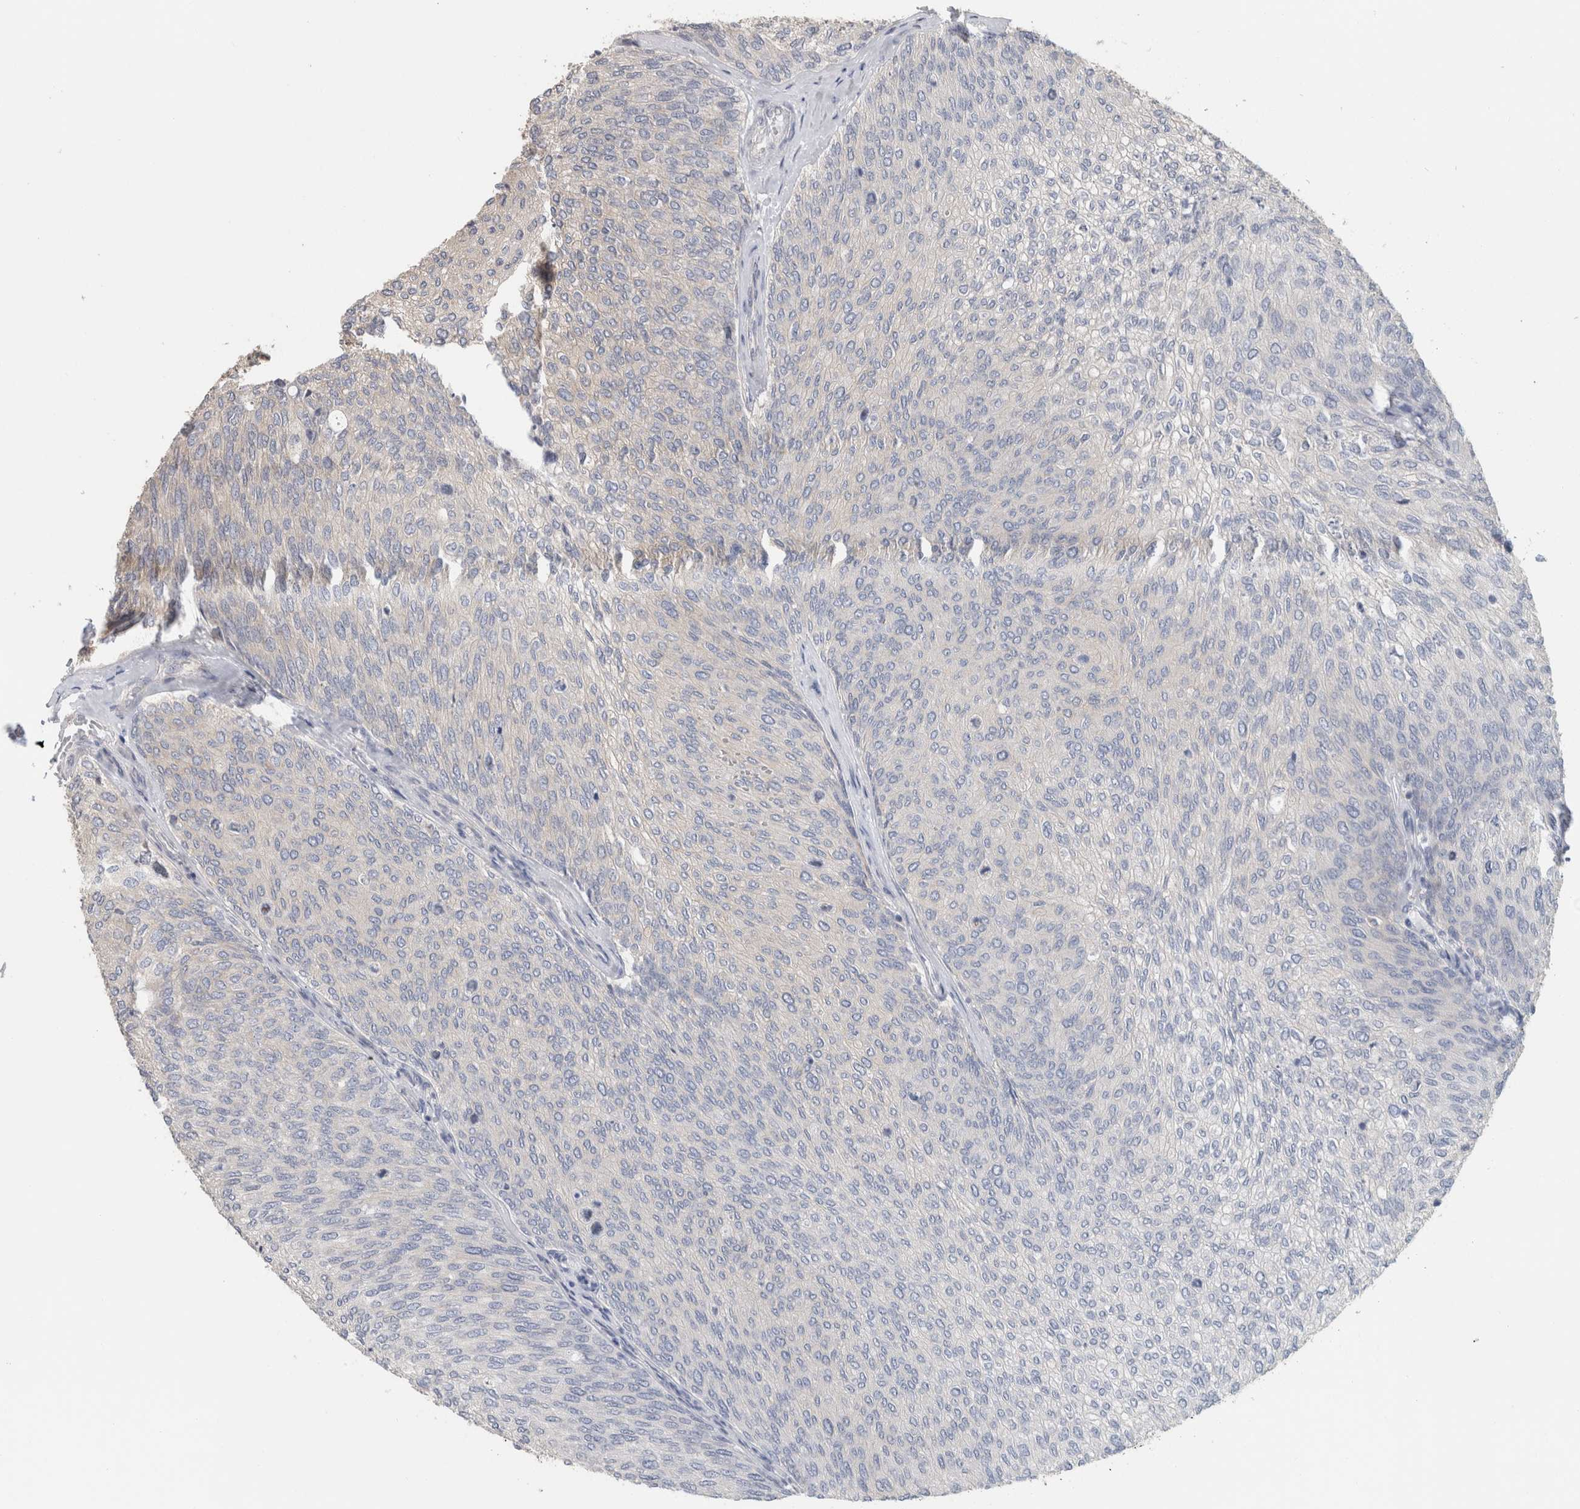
{"staining": {"intensity": "negative", "quantity": "none", "location": "none"}, "tissue": "urothelial cancer", "cell_type": "Tumor cells", "image_type": "cancer", "snomed": [{"axis": "morphology", "description": "Urothelial carcinoma, Low grade"}, {"axis": "topography", "description": "Urinary bladder"}], "caption": "Immunohistochemistry (IHC) photomicrograph of human low-grade urothelial carcinoma stained for a protein (brown), which demonstrates no expression in tumor cells. Brightfield microscopy of immunohistochemistry (IHC) stained with DAB (brown) and hematoxylin (blue), captured at high magnification.", "gene": "CLIP1", "patient": {"sex": "female", "age": 79}}